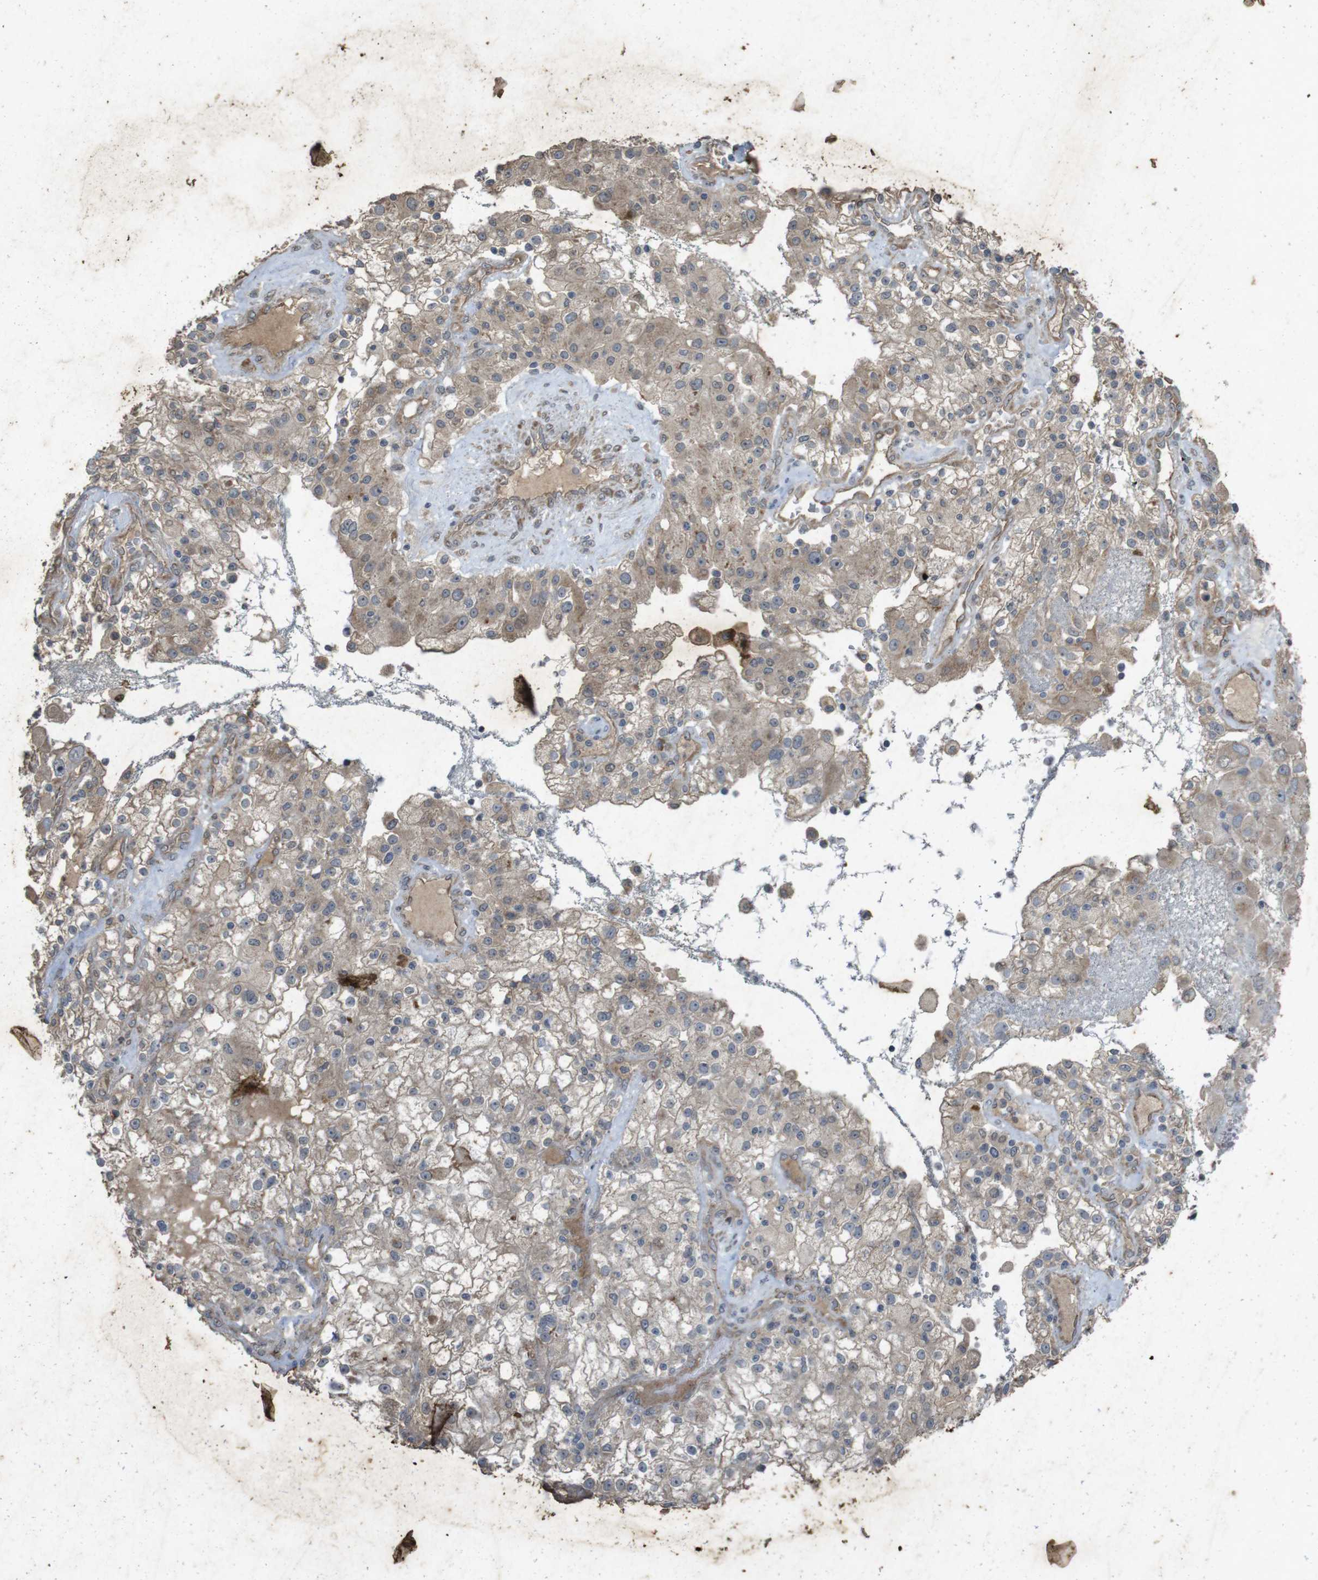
{"staining": {"intensity": "weak", "quantity": ">75%", "location": "cytoplasmic/membranous"}, "tissue": "renal cancer", "cell_type": "Tumor cells", "image_type": "cancer", "snomed": [{"axis": "morphology", "description": "Adenocarcinoma, NOS"}, {"axis": "topography", "description": "Kidney"}], "caption": "Approximately >75% of tumor cells in human renal adenocarcinoma reveal weak cytoplasmic/membranous protein staining as visualized by brown immunohistochemical staining.", "gene": "FLCN", "patient": {"sex": "female", "age": 52}}